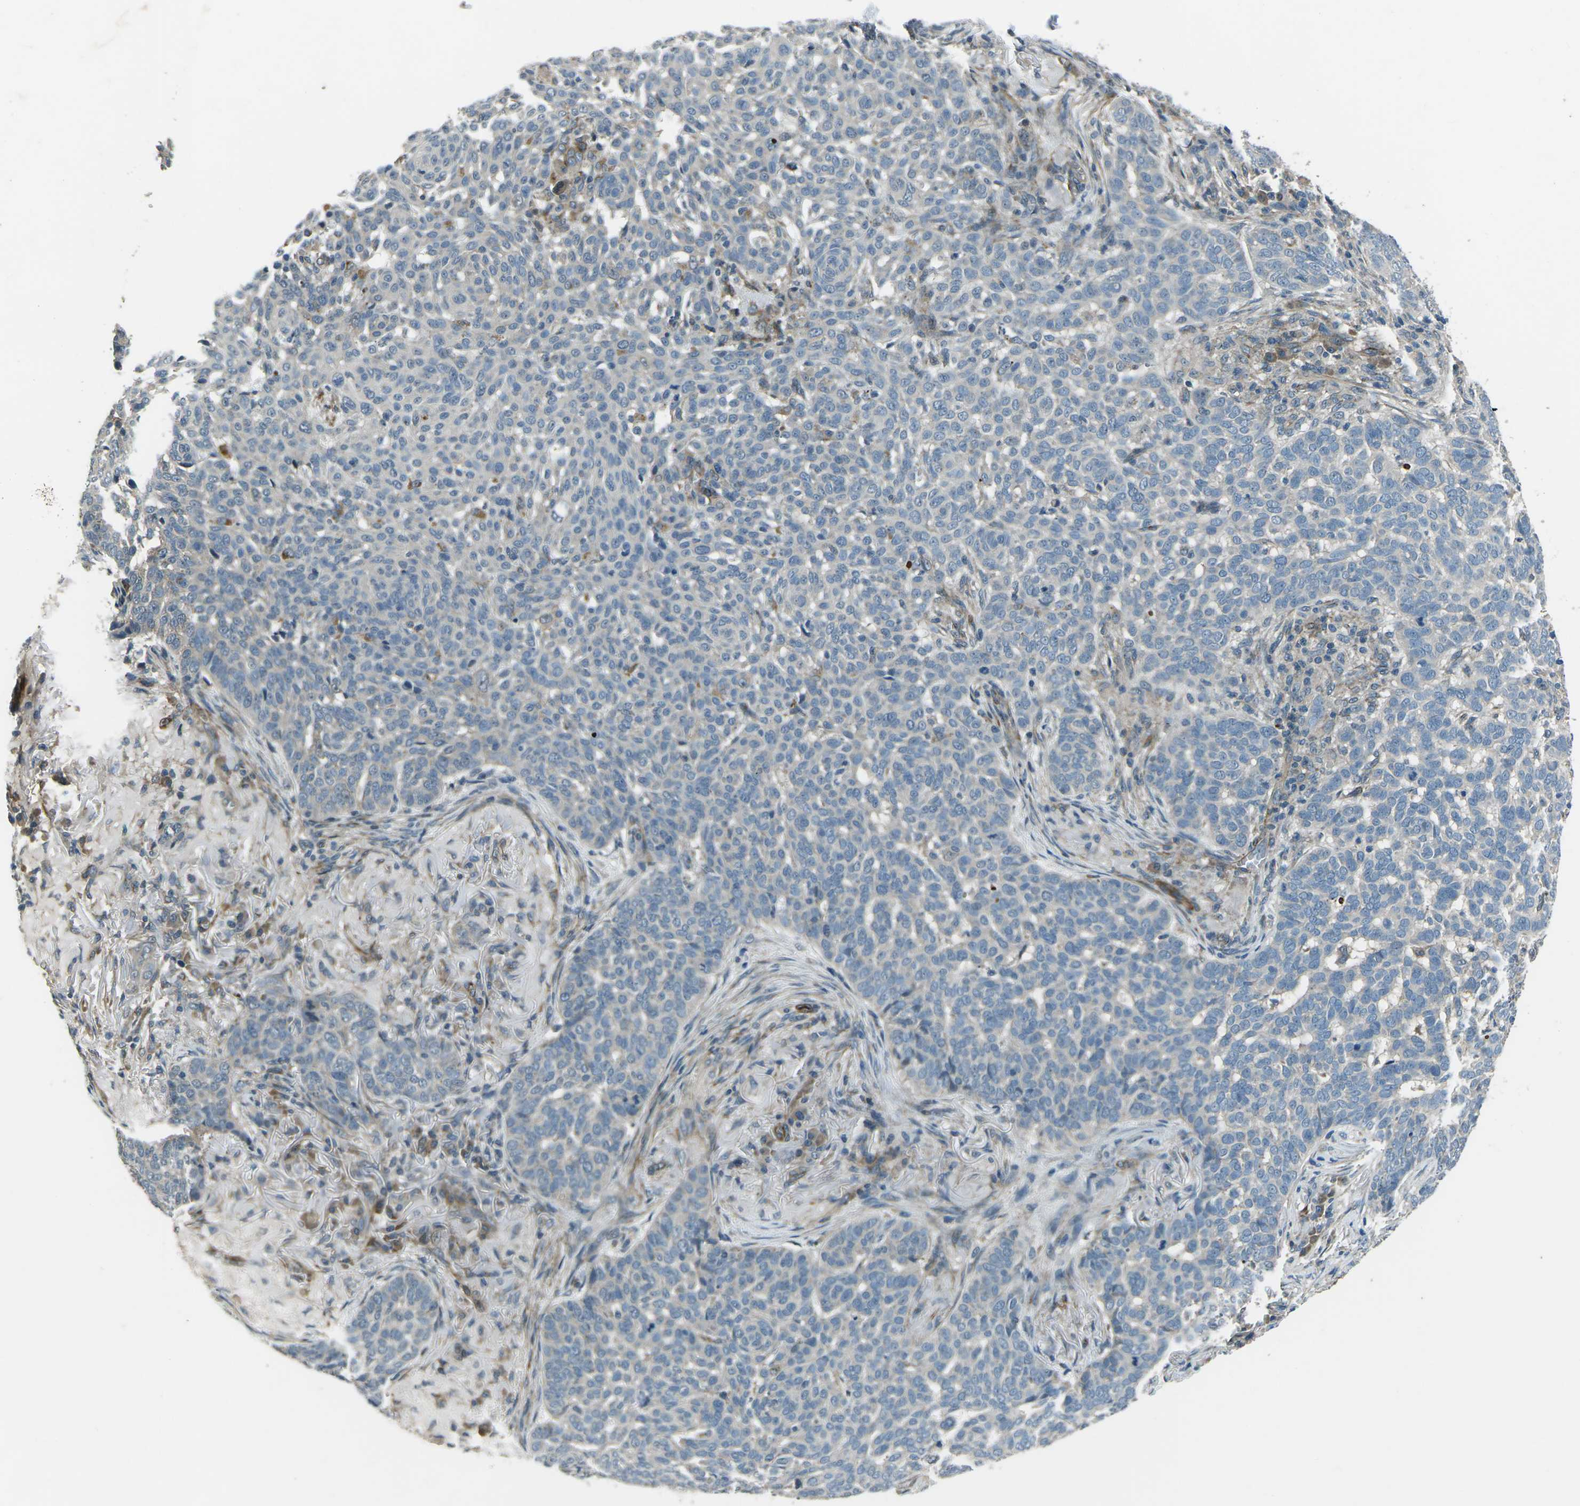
{"staining": {"intensity": "negative", "quantity": "none", "location": "none"}, "tissue": "skin cancer", "cell_type": "Tumor cells", "image_type": "cancer", "snomed": [{"axis": "morphology", "description": "Basal cell carcinoma"}, {"axis": "topography", "description": "Skin"}], "caption": "Immunohistochemistry (IHC) histopathology image of human skin cancer stained for a protein (brown), which exhibits no staining in tumor cells.", "gene": "AFAP1", "patient": {"sex": "male", "age": 85}}